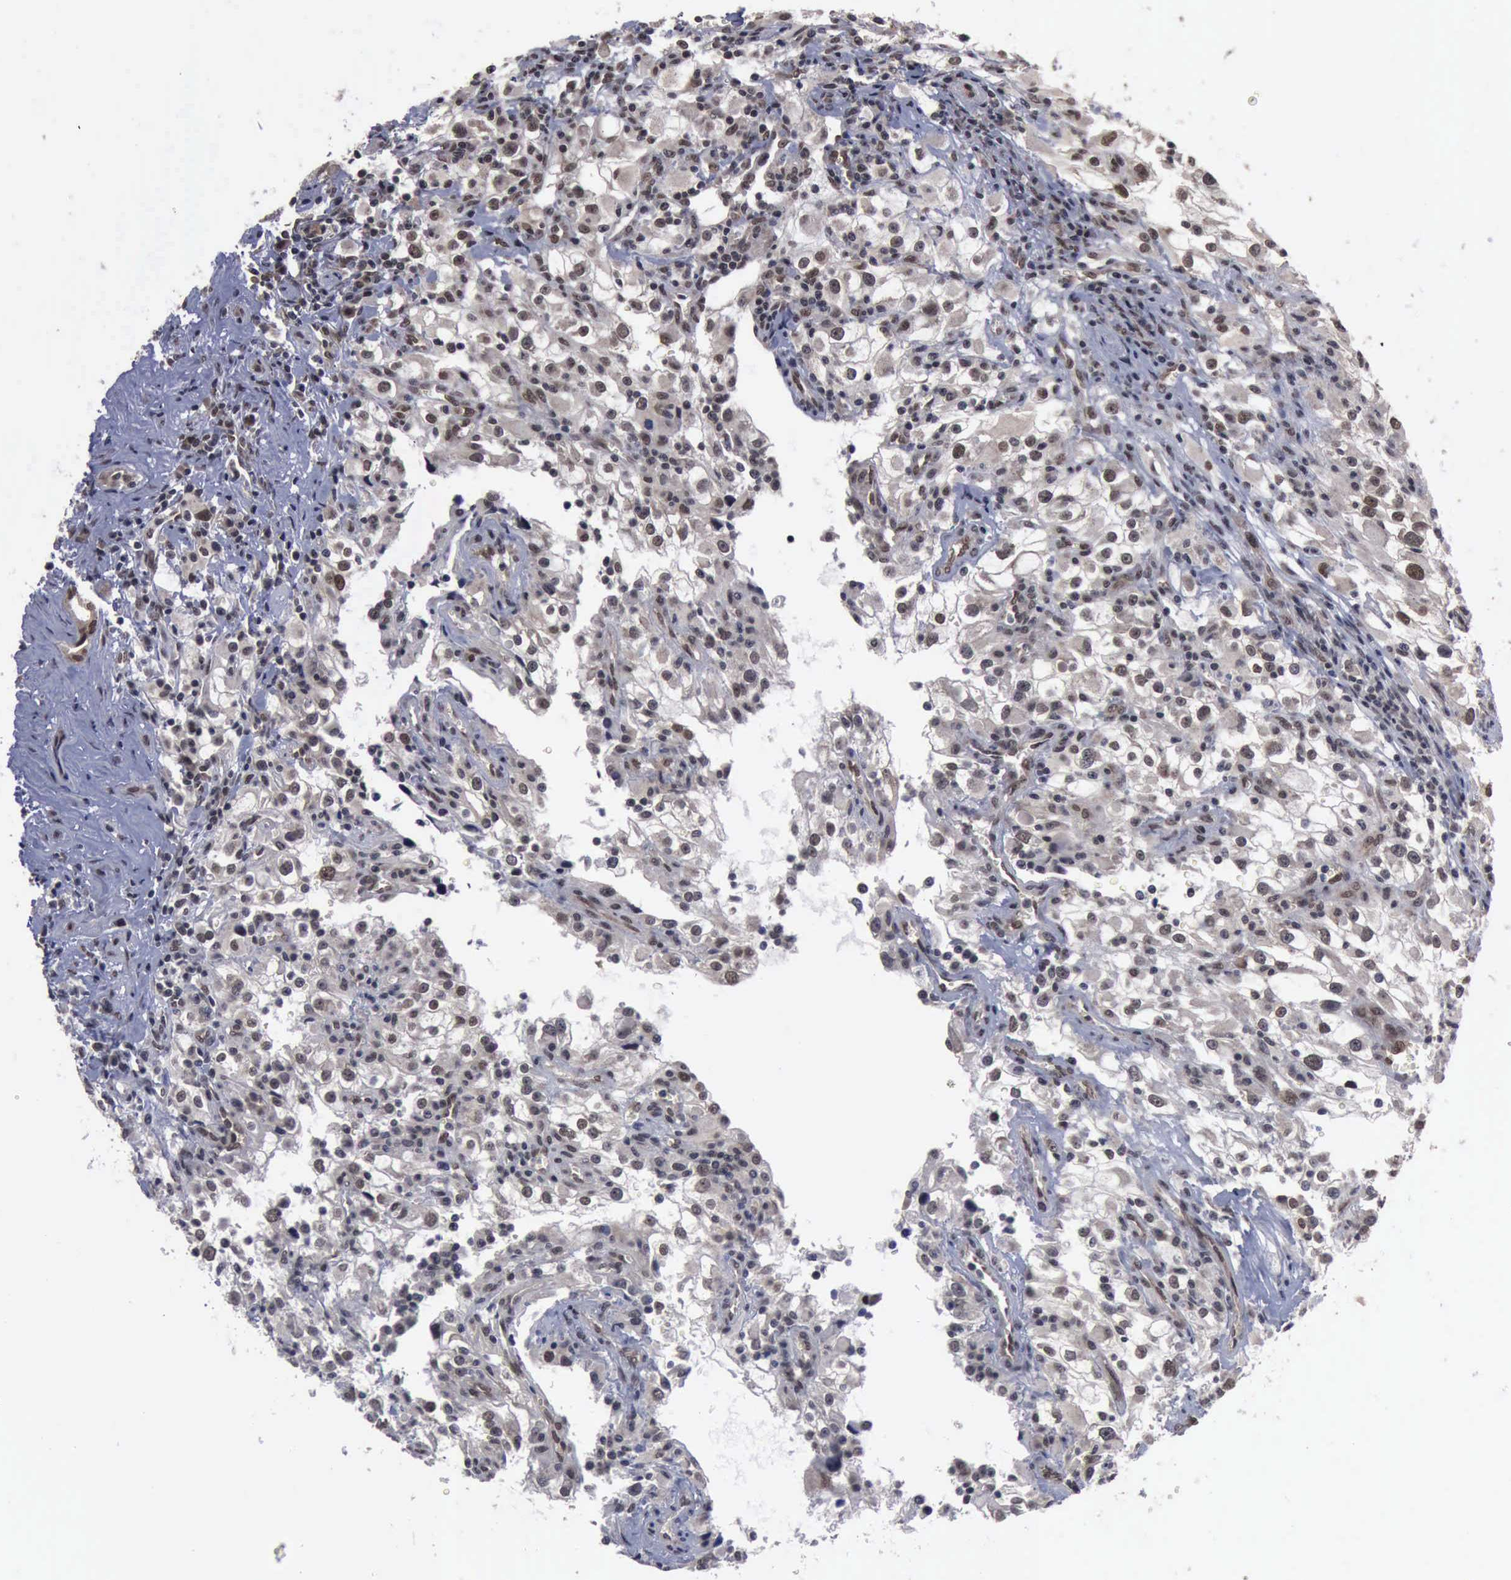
{"staining": {"intensity": "moderate", "quantity": ">75%", "location": "nuclear"}, "tissue": "renal cancer", "cell_type": "Tumor cells", "image_type": "cancer", "snomed": [{"axis": "morphology", "description": "Adenocarcinoma, NOS"}, {"axis": "topography", "description": "Kidney"}], "caption": "Protein staining by immunohistochemistry shows moderate nuclear positivity in about >75% of tumor cells in adenocarcinoma (renal). (DAB IHC, brown staining for protein, blue staining for nuclei).", "gene": "RTCB", "patient": {"sex": "female", "age": 52}}